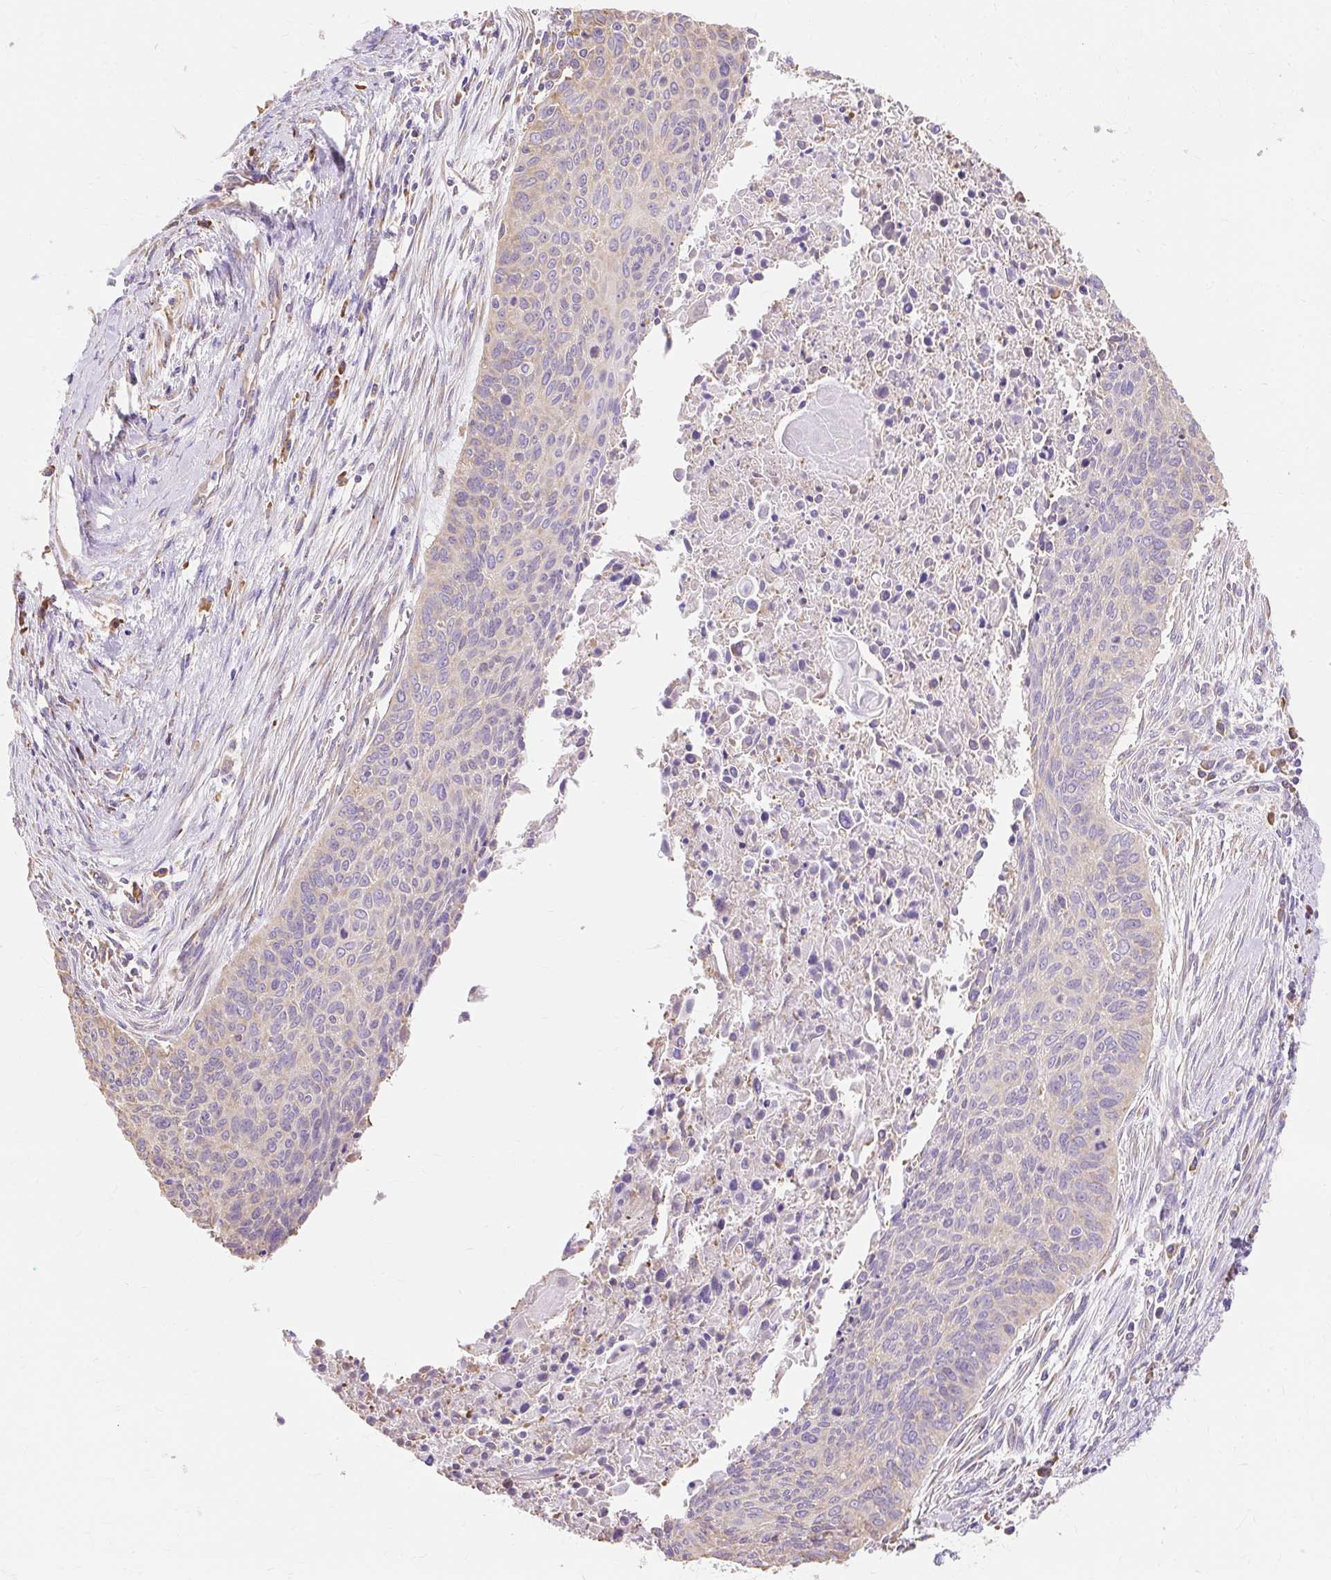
{"staining": {"intensity": "negative", "quantity": "none", "location": "none"}, "tissue": "cervical cancer", "cell_type": "Tumor cells", "image_type": "cancer", "snomed": [{"axis": "morphology", "description": "Squamous cell carcinoma, NOS"}, {"axis": "topography", "description": "Cervix"}], "caption": "Immunohistochemical staining of cervical squamous cell carcinoma shows no significant expression in tumor cells.", "gene": "RPS17", "patient": {"sex": "female", "age": 55}}